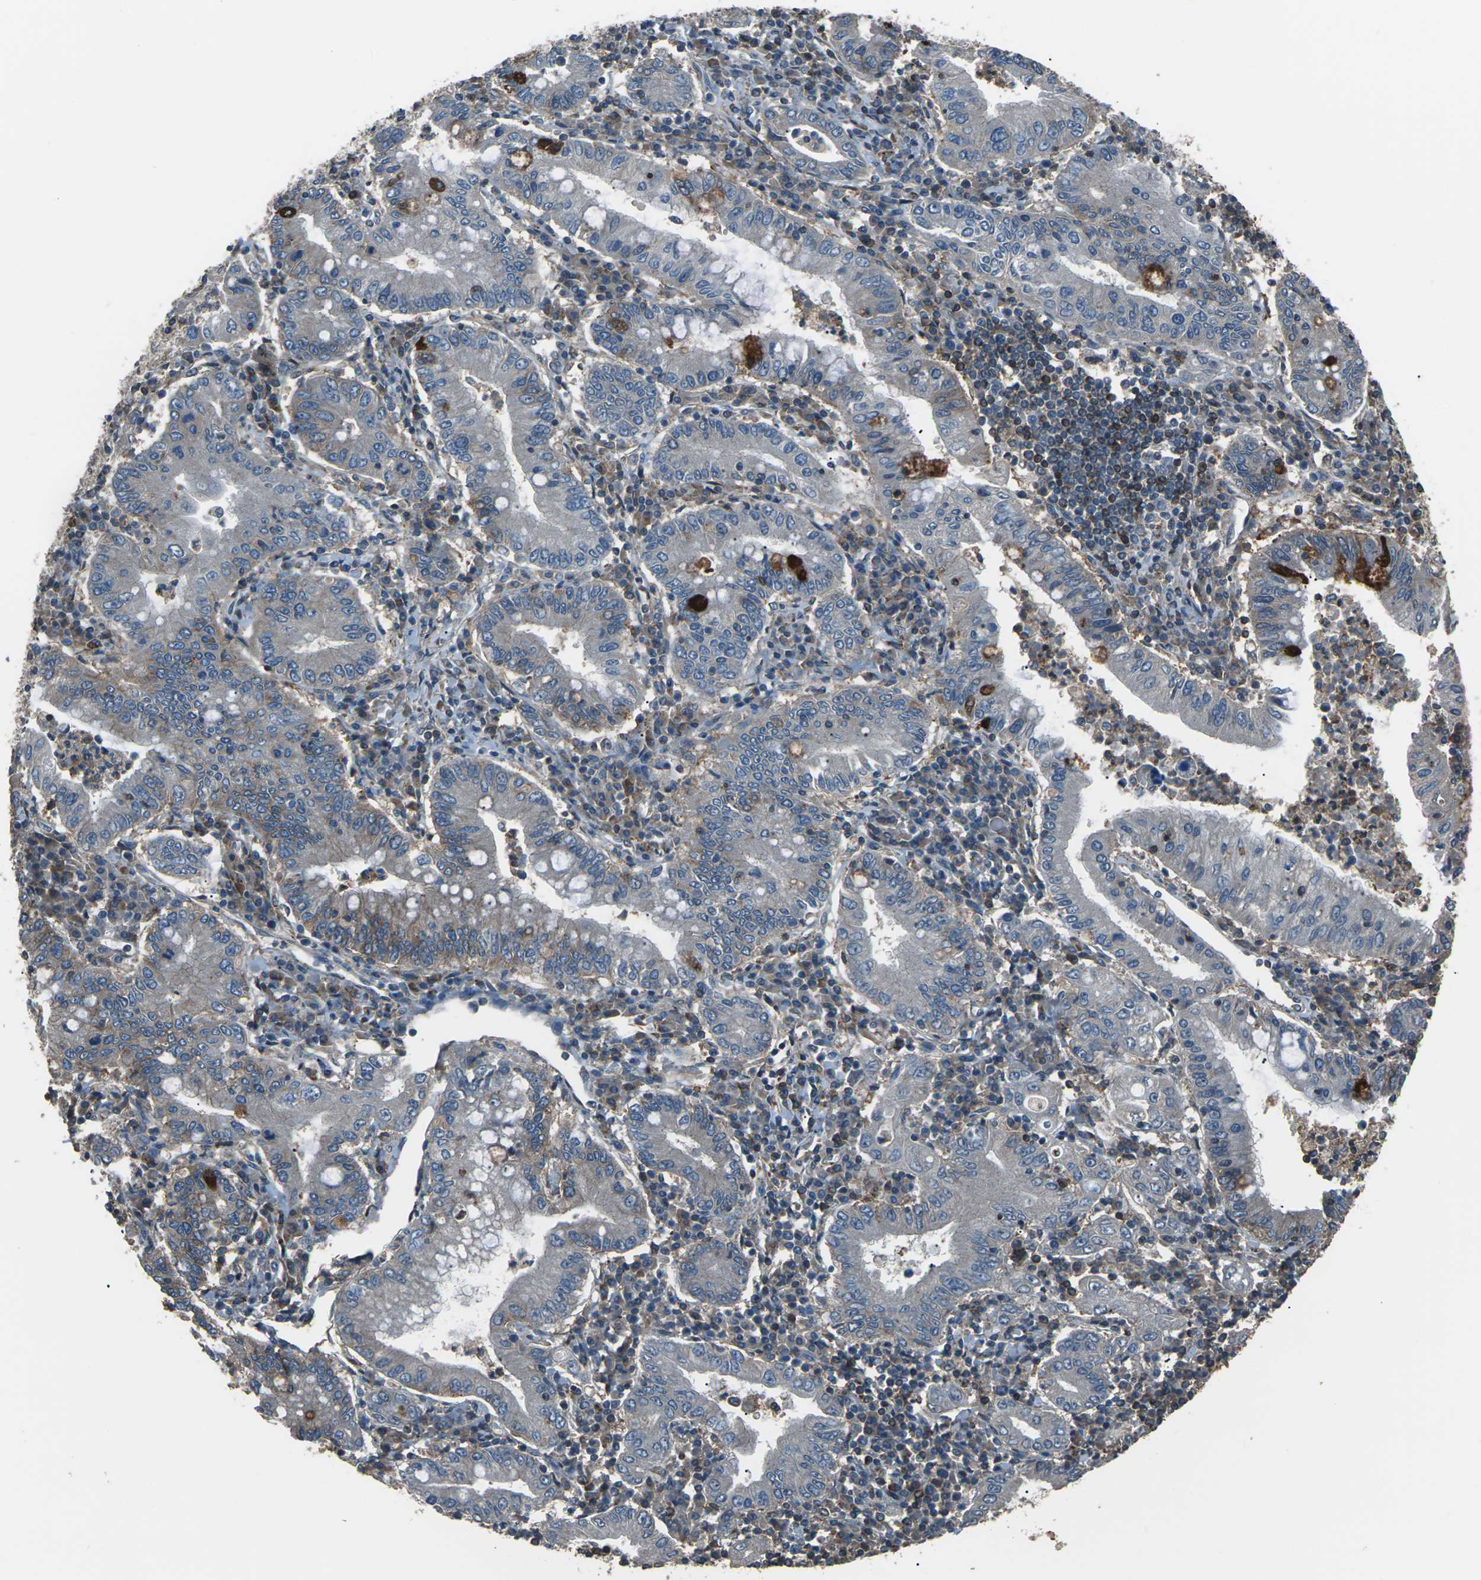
{"staining": {"intensity": "moderate", "quantity": "<25%", "location": "cytoplasmic/membranous"}, "tissue": "stomach cancer", "cell_type": "Tumor cells", "image_type": "cancer", "snomed": [{"axis": "morphology", "description": "Normal tissue, NOS"}, {"axis": "morphology", "description": "Adenocarcinoma, NOS"}, {"axis": "topography", "description": "Esophagus"}, {"axis": "topography", "description": "Stomach, upper"}, {"axis": "topography", "description": "Peripheral nerve tissue"}], "caption": "High-power microscopy captured an IHC photomicrograph of stomach cancer, revealing moderate cytoplasmic/membranous positivity in approximately <25% of tumor cells.", "gene": "CMTM4", "patient": {"sex": "male", "age": 62}}